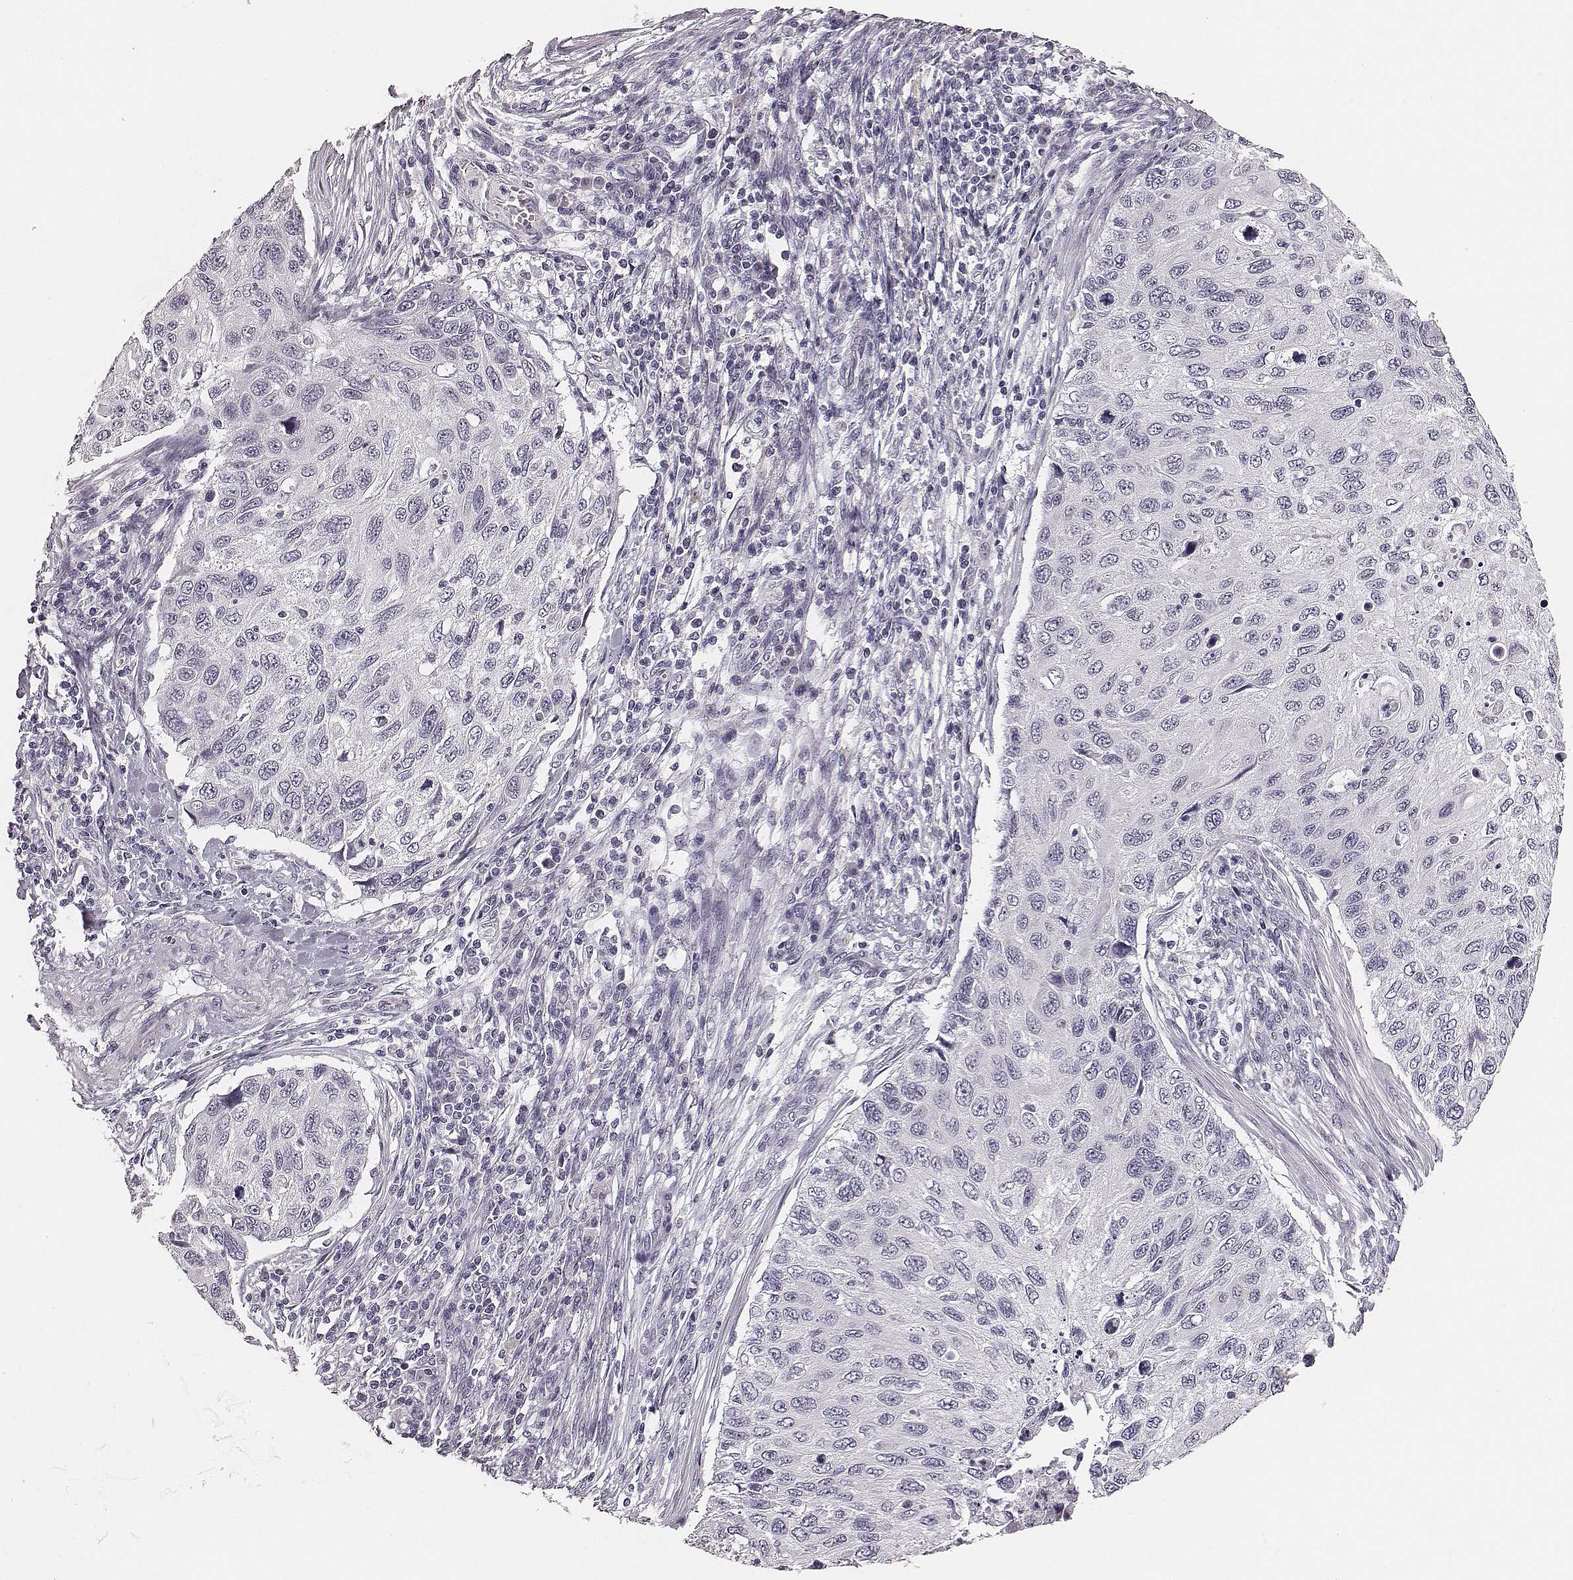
{"staining": {"intensity": "negative", "quantity": "none", "location": "none"}, "tissue": "cervical cancer", "cell_type": "Tumor cells", "image_type": "cancer", "snomed": [{"axis": "morphology", "description": "Squamous cell carcinoma, NOS"}, {"axis": "topography", "description": "Cervix"}], "caption": "The IHC histopathology image has no significant expression in tumor cells of cervical cancer (squamous cell carcinoma) tissue.", "gene": "CSHL1", "patient": {"sex": "female", "age": 70}}